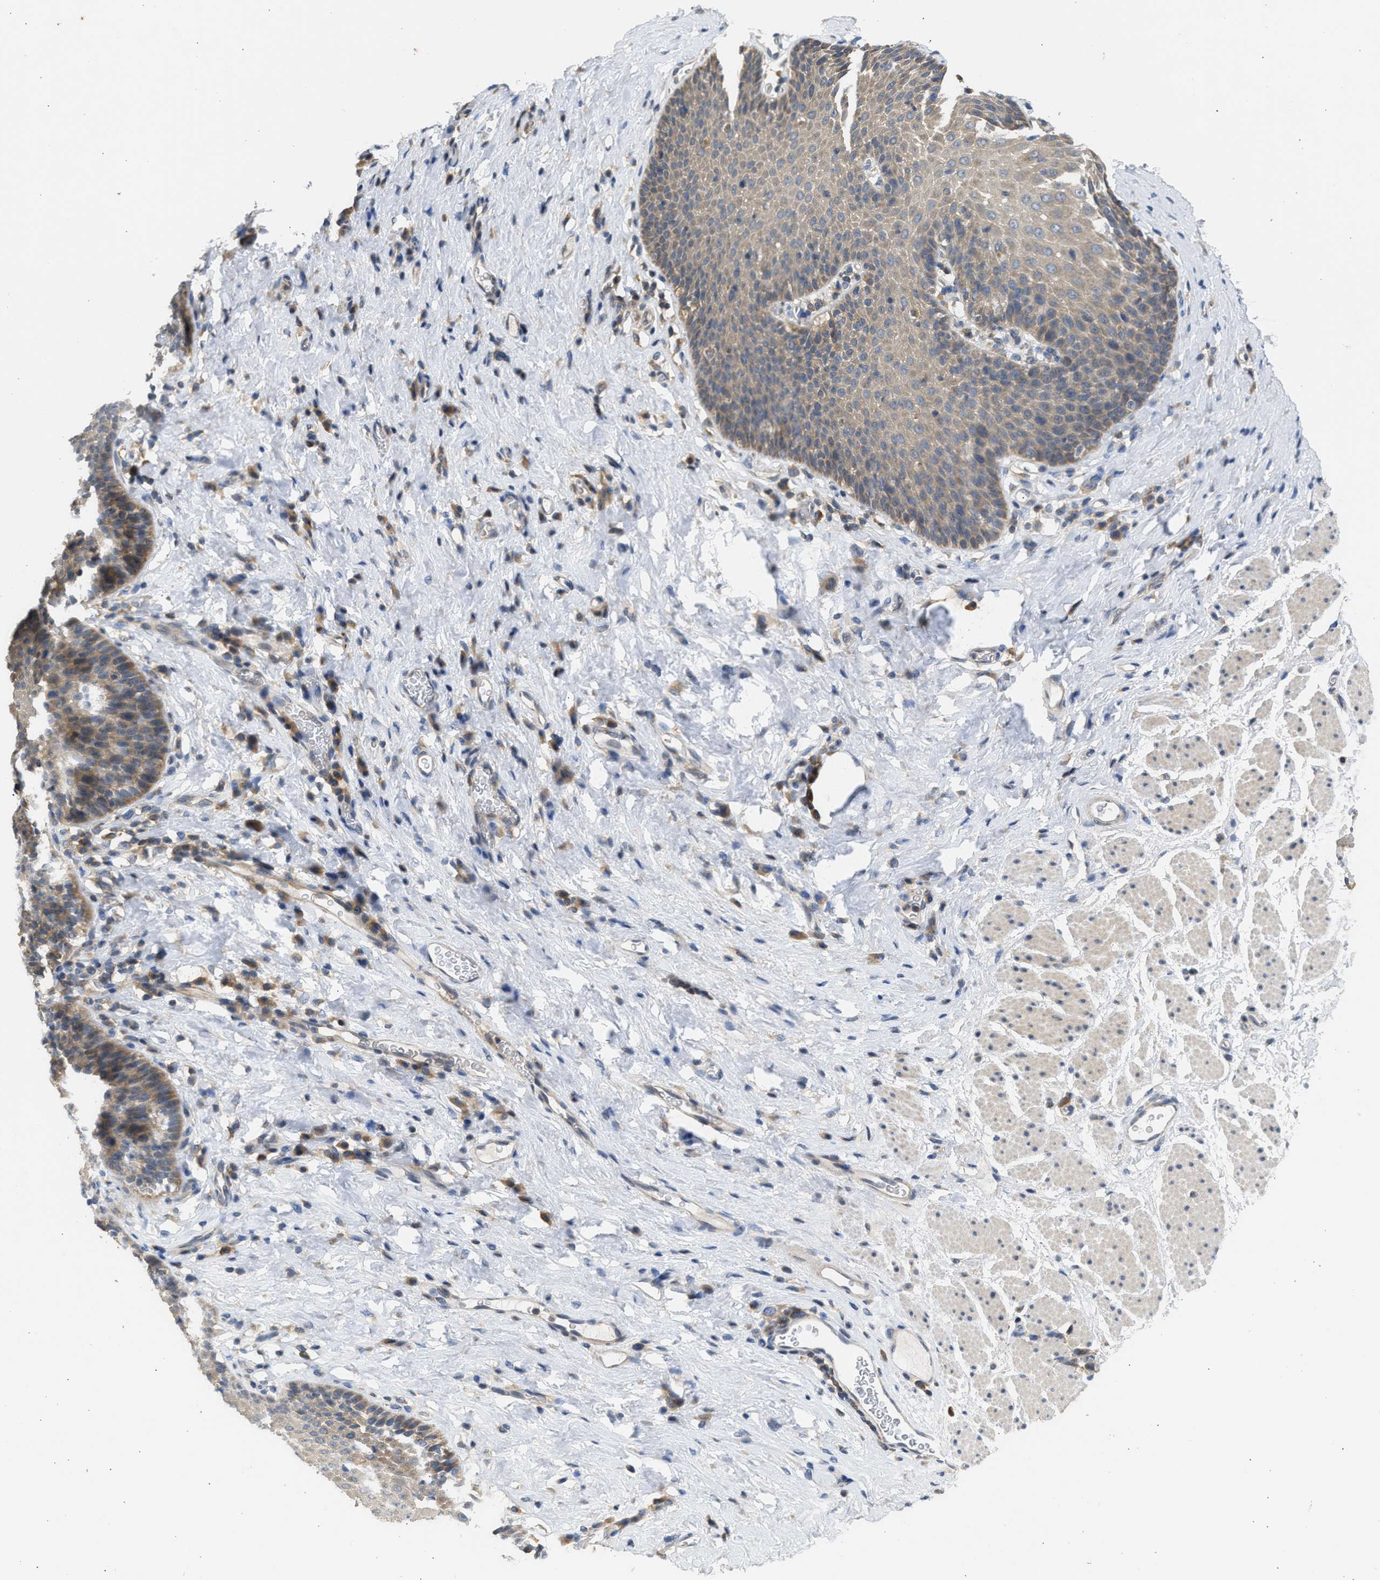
{"staining": {"intensity": "weak", "quantity": ">75%", "location": "cytoplasmic/membranous"}, "tissue": "esophagus", "cell_type": "Squamous epithelial cells", "image_type": "normal", "snomed": [{"axis": "morphology", "description": "Normal tissue, NOS"}, {"axis": "topography", "description": "Esophagus"}], "caption": "The immunohistochemical stain labels weak cytoplasmic/membranous positivity in squamous epithelial cells of benign esophagus.", "gene": "CYP1A1", "patient": {"sex": "female", "age": 61}}